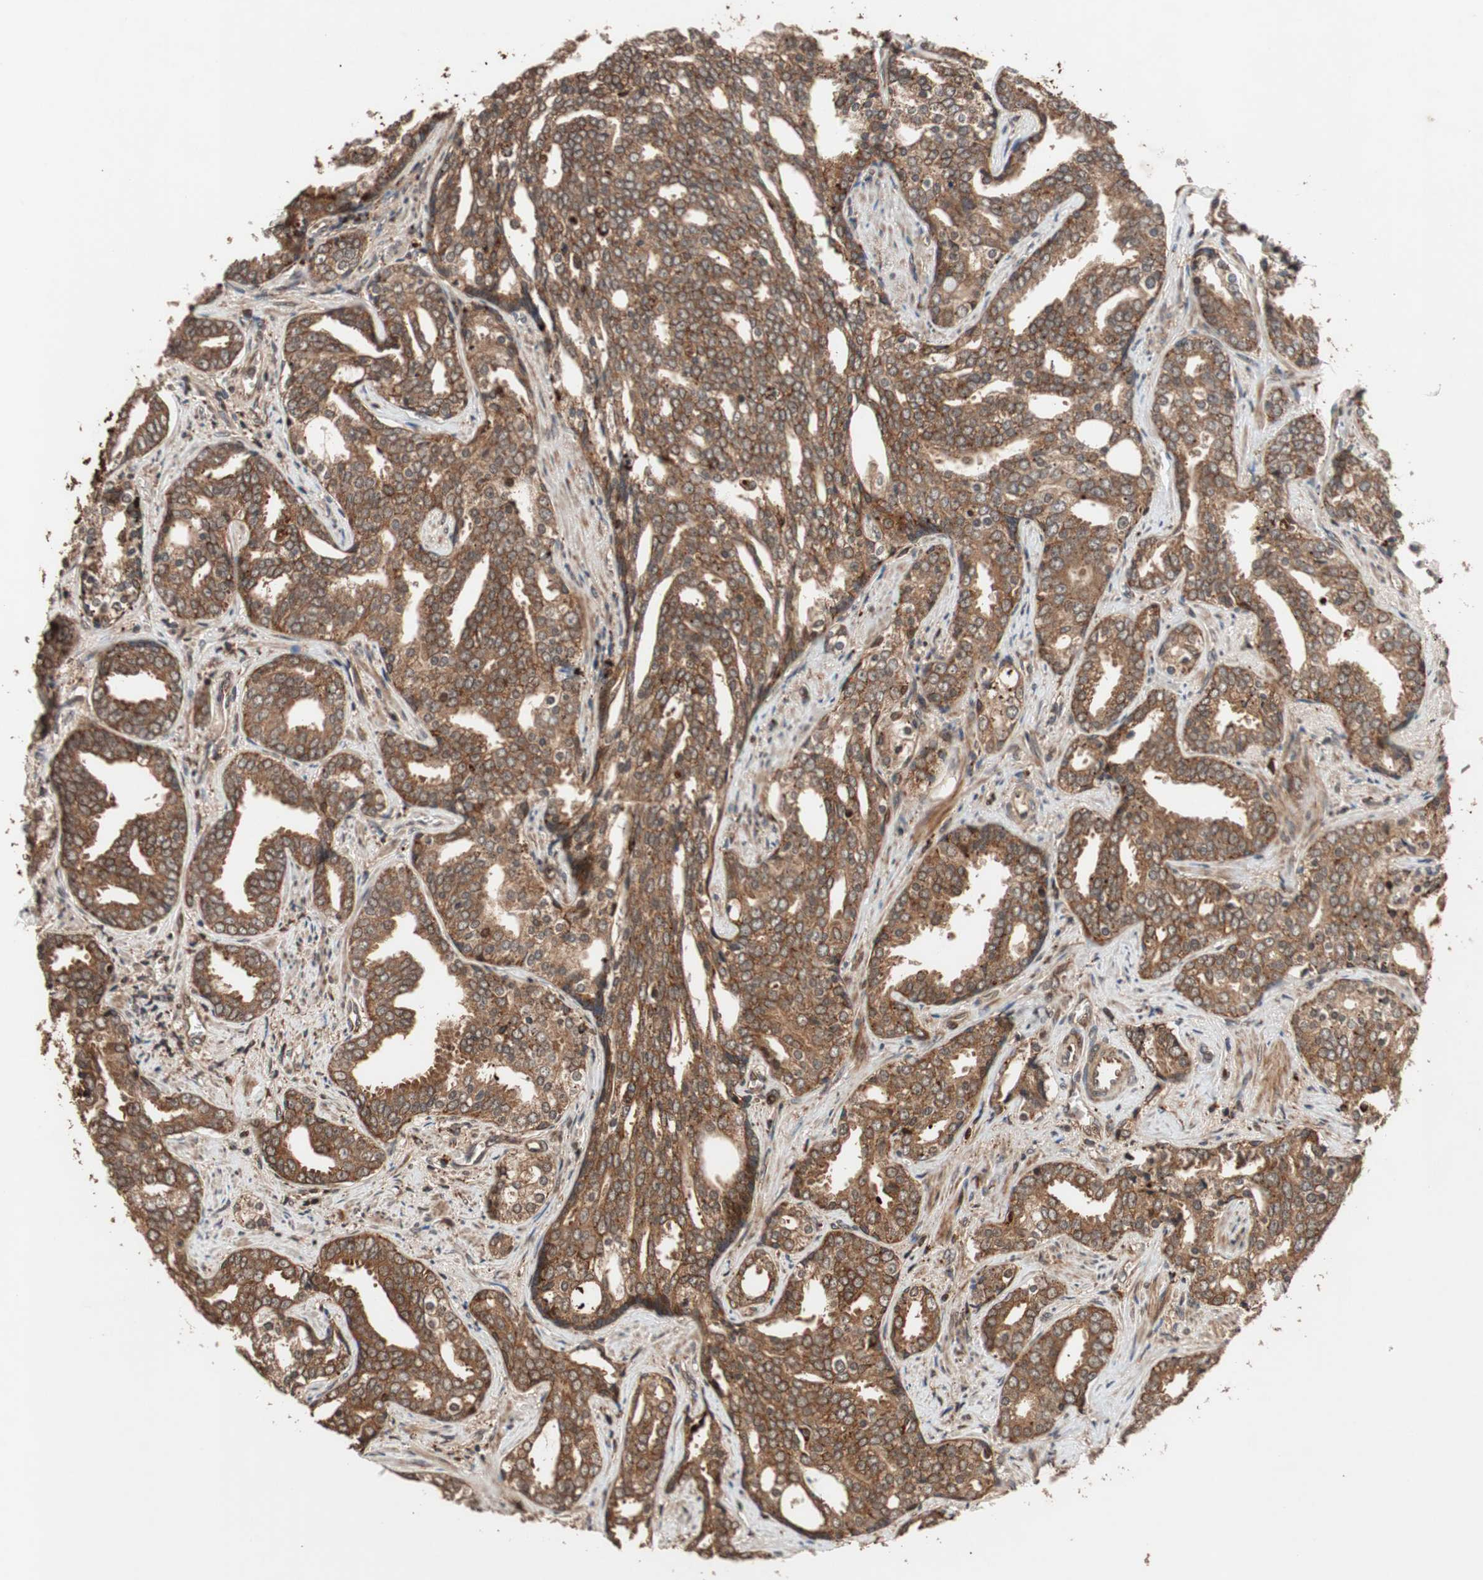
{"staining": {"intensity": "strong", "quantity": ">75%", "location": "cytoplasmic/membranous"}, "tissue": "prostate cancer", "cell_type": "Tumor cells", "image_type": "cancer", "snomed": [{"axis": "morphology", "description": "Adenocarcinoma, High grade"}, {"axis": "topography", "description": "Prostate"}], "caption": "High-grade adenocarcinoma (prostate) tissue demonstrates strong cytoplasmic/membranous staining in about >75% of tumor cells", "gene": "RAB1A", "patient": {"sex": "male", "age": 67}}